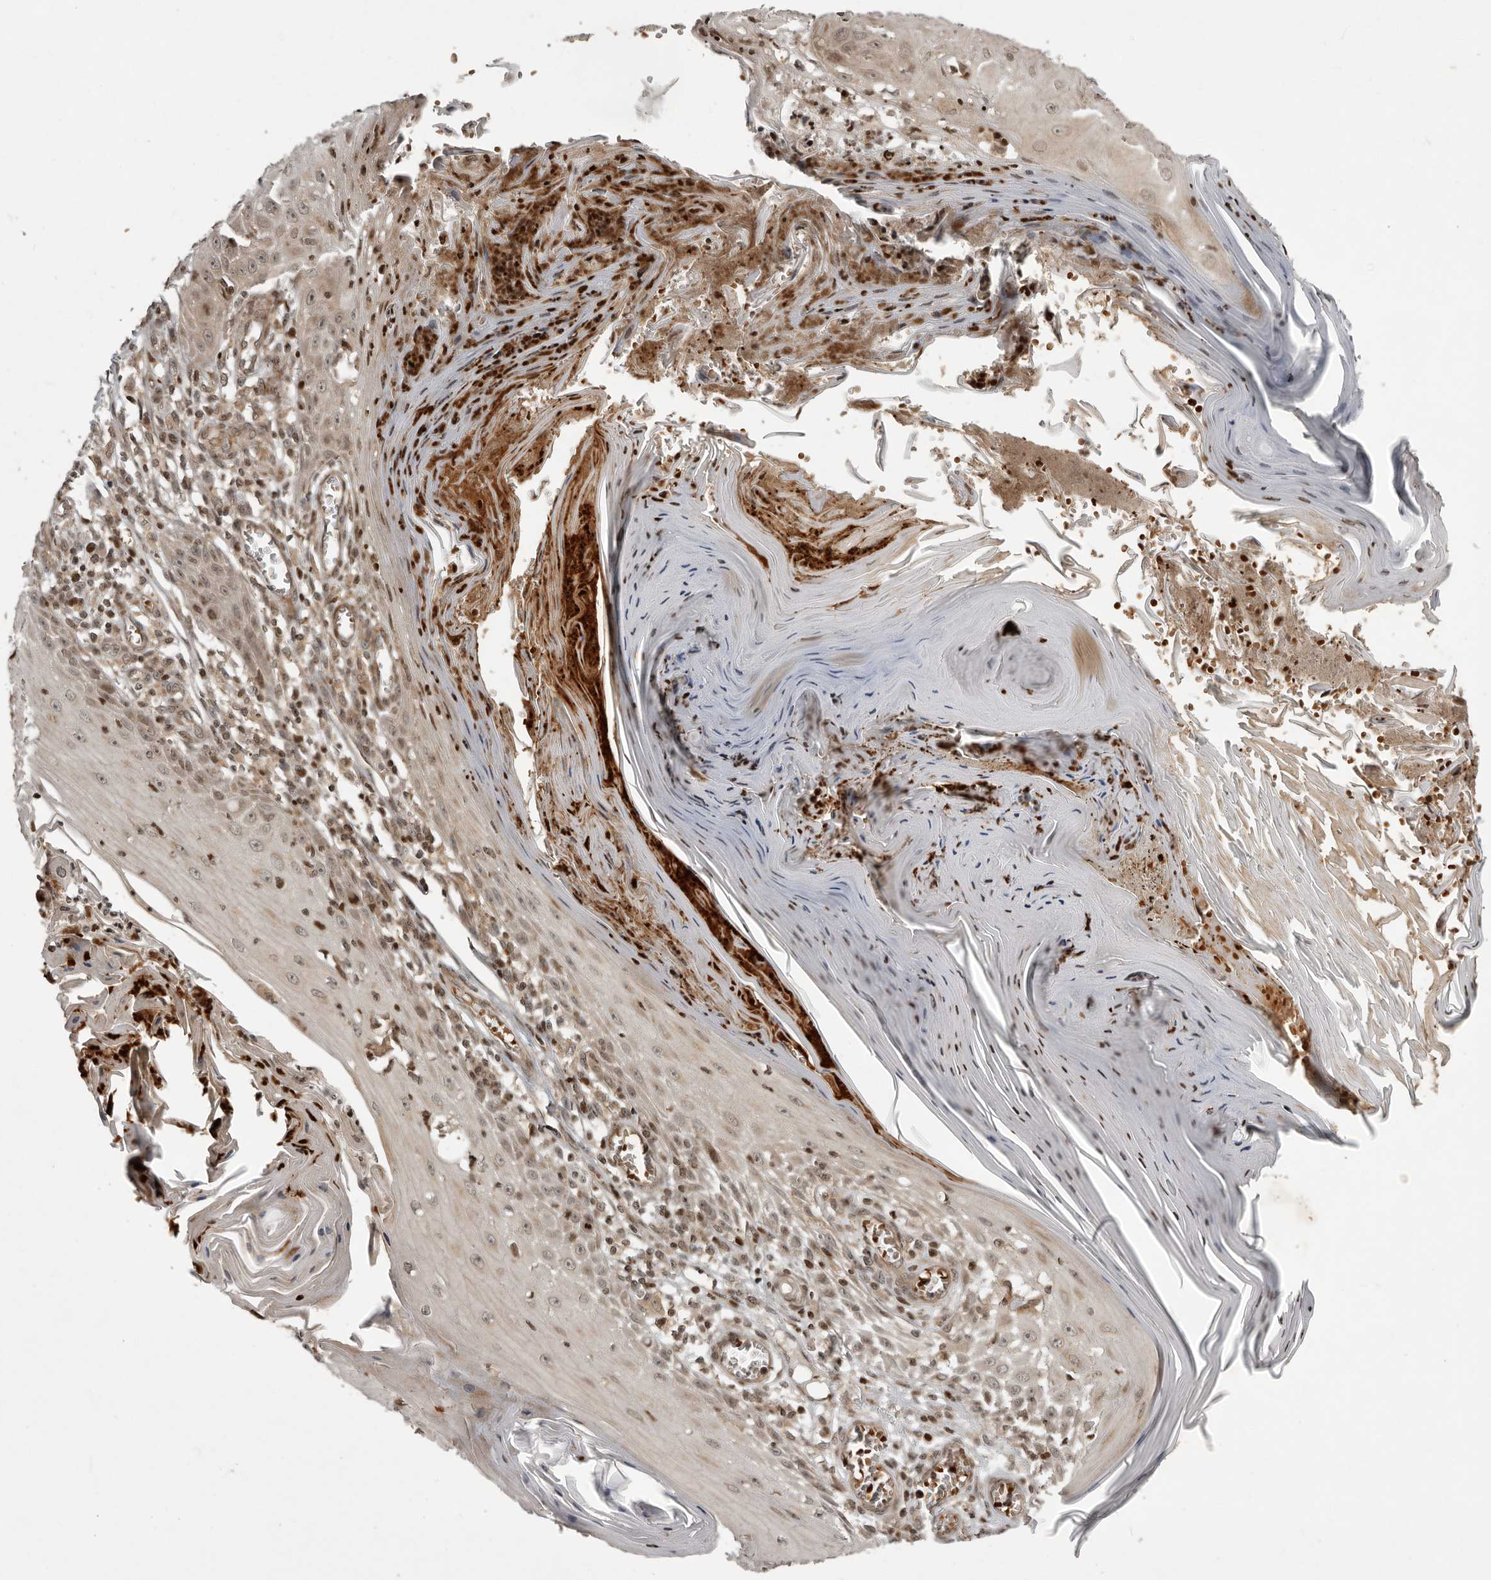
{"staining": {"intensity": "weak", "quantity": ">75%", "location": "nuclear"}, "tissue": "skin cancer", "cell_type": "Tumor cells", "image_type": "cancer", "snomed": [{"axis": "morphology", "description": "Squamous cell carcinoma, NOS"}, {"axis": "topography", "description": "Skin"}], "caption": "A brown stain highlights weak nuclear positivity of a protein in human skin squamous cell carcinoma tumor cells. (IHC, brightfield microscopy, high magnification).", "gene": "RABIF", "patient": {"sex": "female", "age": 73}}